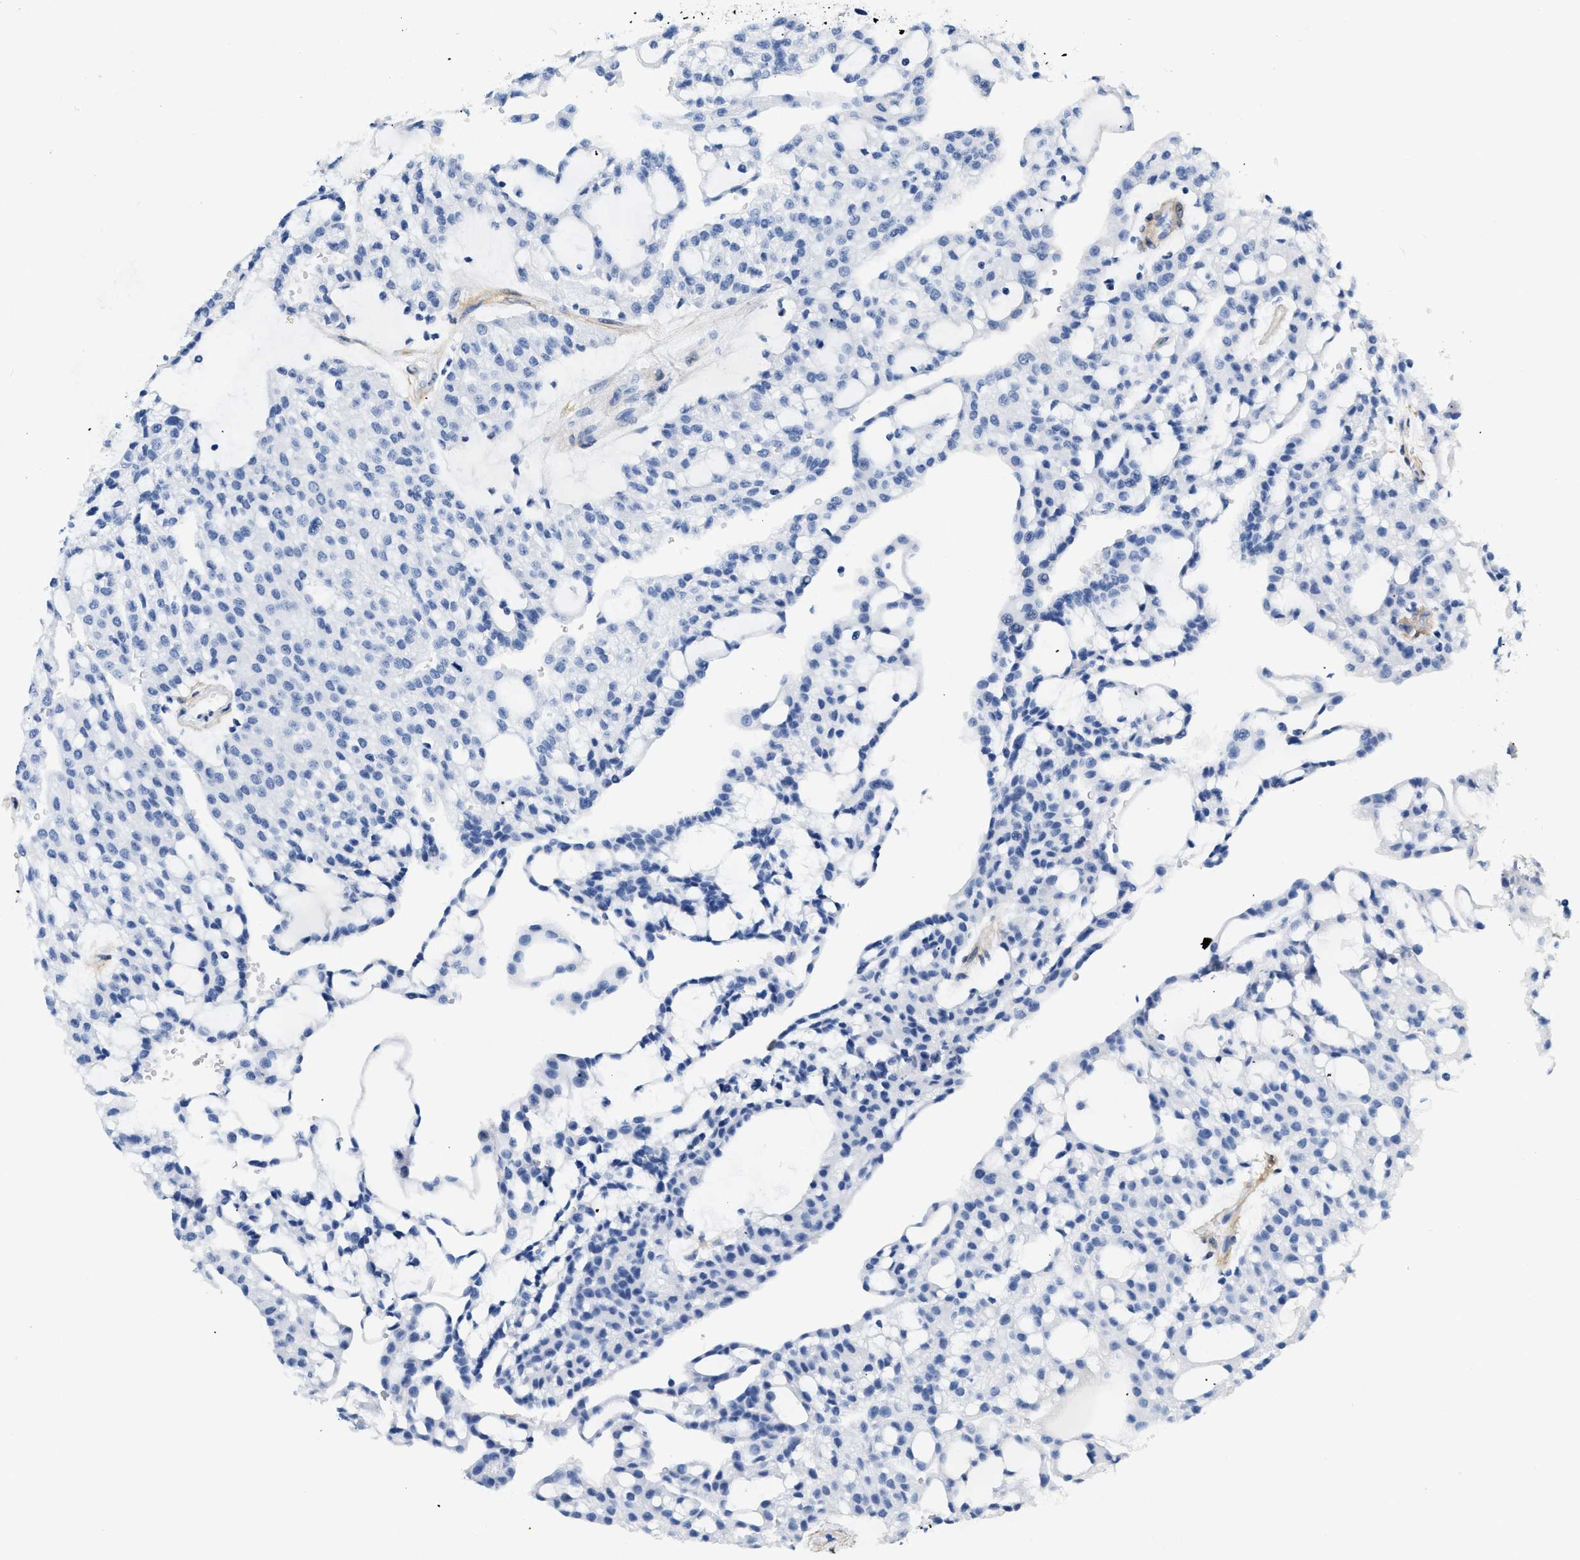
{"staining": {"intensity": "negative", "quantity": "none", "location": "none"}, "tissue": "renal cancer", "cell_type": "Tumor cells", "image_type": "cancer", "snomed": [{"axis": "morphology", "description": "Adenocarcinoma, NOS"}, {"axis": "topography", "description": "Kidney"}], "caption": "Immunohistochemistry of adenocarcinoma (renal) demonstrates no staining in tumor cells.", "gene": "PDGFRB", "patient": {"sex": "male", "age": 63}}